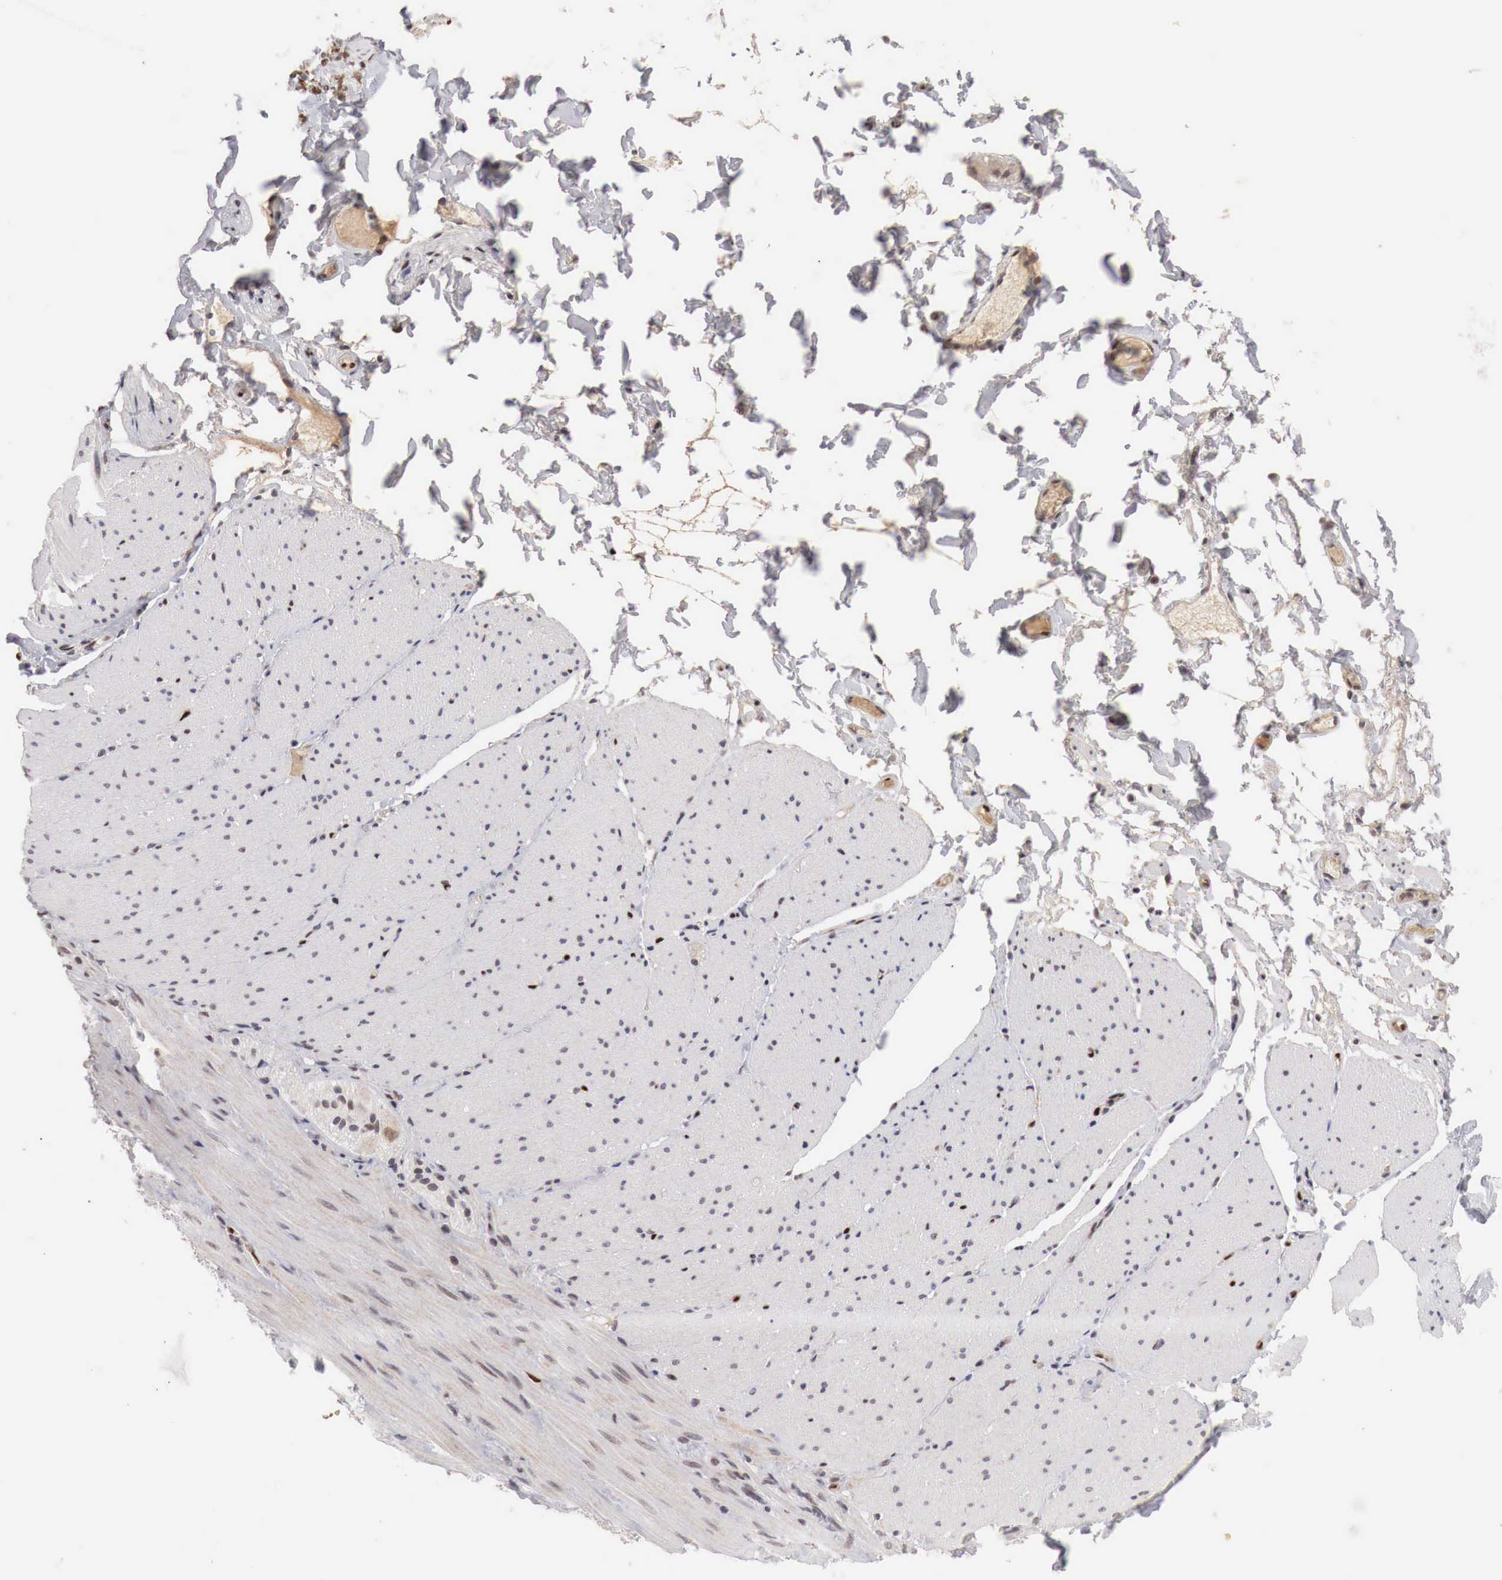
{"staining": {"intensity": "moderate", "quantity": ">75%", "location": "nuclear"}, "tissue": "adipose tissue", "cell_type": "Adipocytes", "image_type": "normal", "snomed": [{"axis": "morphology", "description": "Normal tissue, NOS"}, {"axis": "topography", "description": "Duodenum"}], "caption": "Protein expression analysis of normal human adipose tissue reveals moderate nuclear positivity in about >75% of adipocytes.", "gene": "DACH2", "patient": {"sex": "male", "age": 63}}